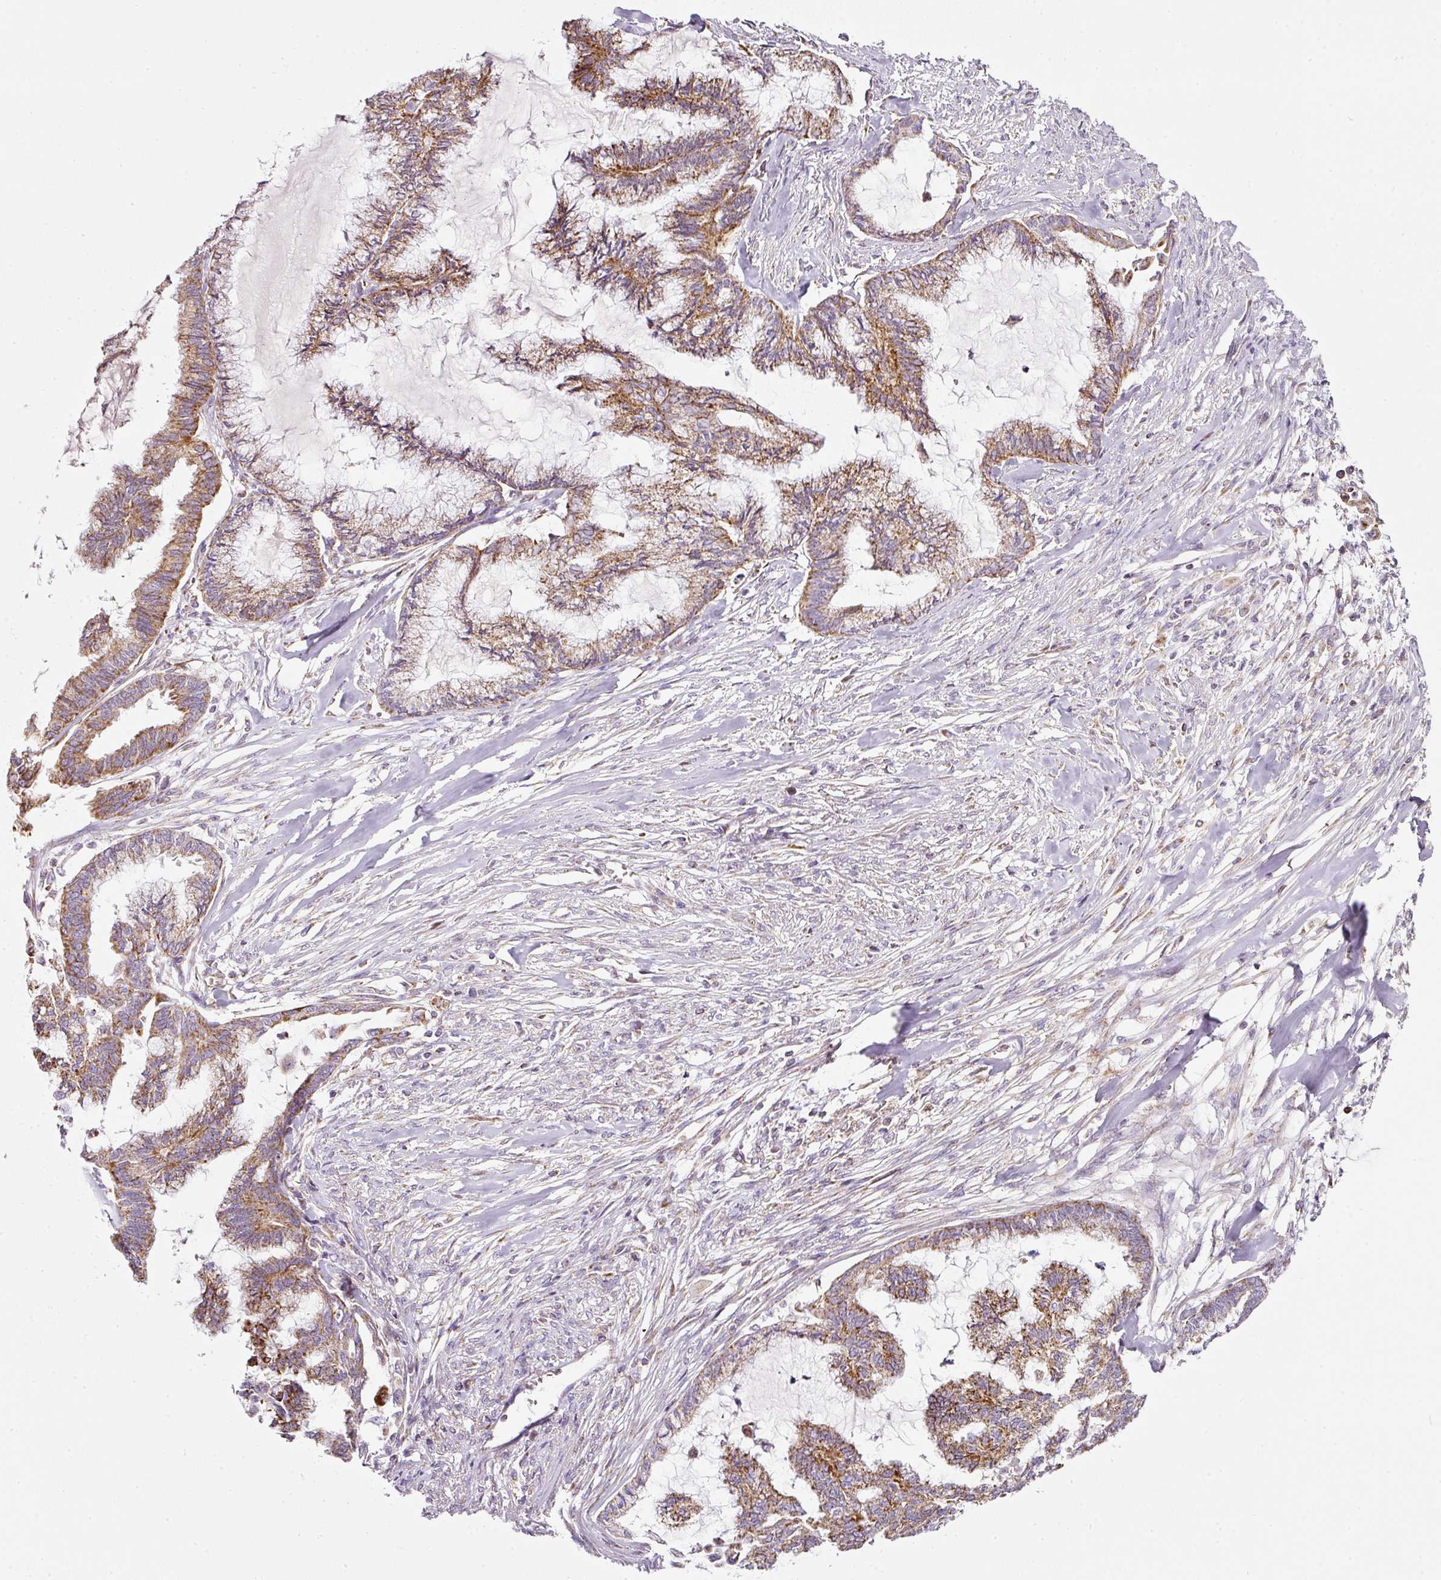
{"staining": {"intensity": "moderate", "quantity": ">75%", "location": "cytoplasmic/membranous"}, "tissue": "endometrial cancer", "cell_type": "Tumor cells", "image_type": "cancer", "snomed": [{"axis": "morphology", "description": "Adenocarcinoma, NOS"}, {"axis": "topography", "description": "Endometrium"}], "caption": "High-magnification brightfield microscopy of endometrial cancer stained with DAB (brown) and counterstained with hematoxylin (blue). tumor cells exhibit moderate cytoplasmic/membranous staining is seen in approximately>75% of cells.", "gene": "SDHA", "patient": {"sex": "female", "age": 86}}